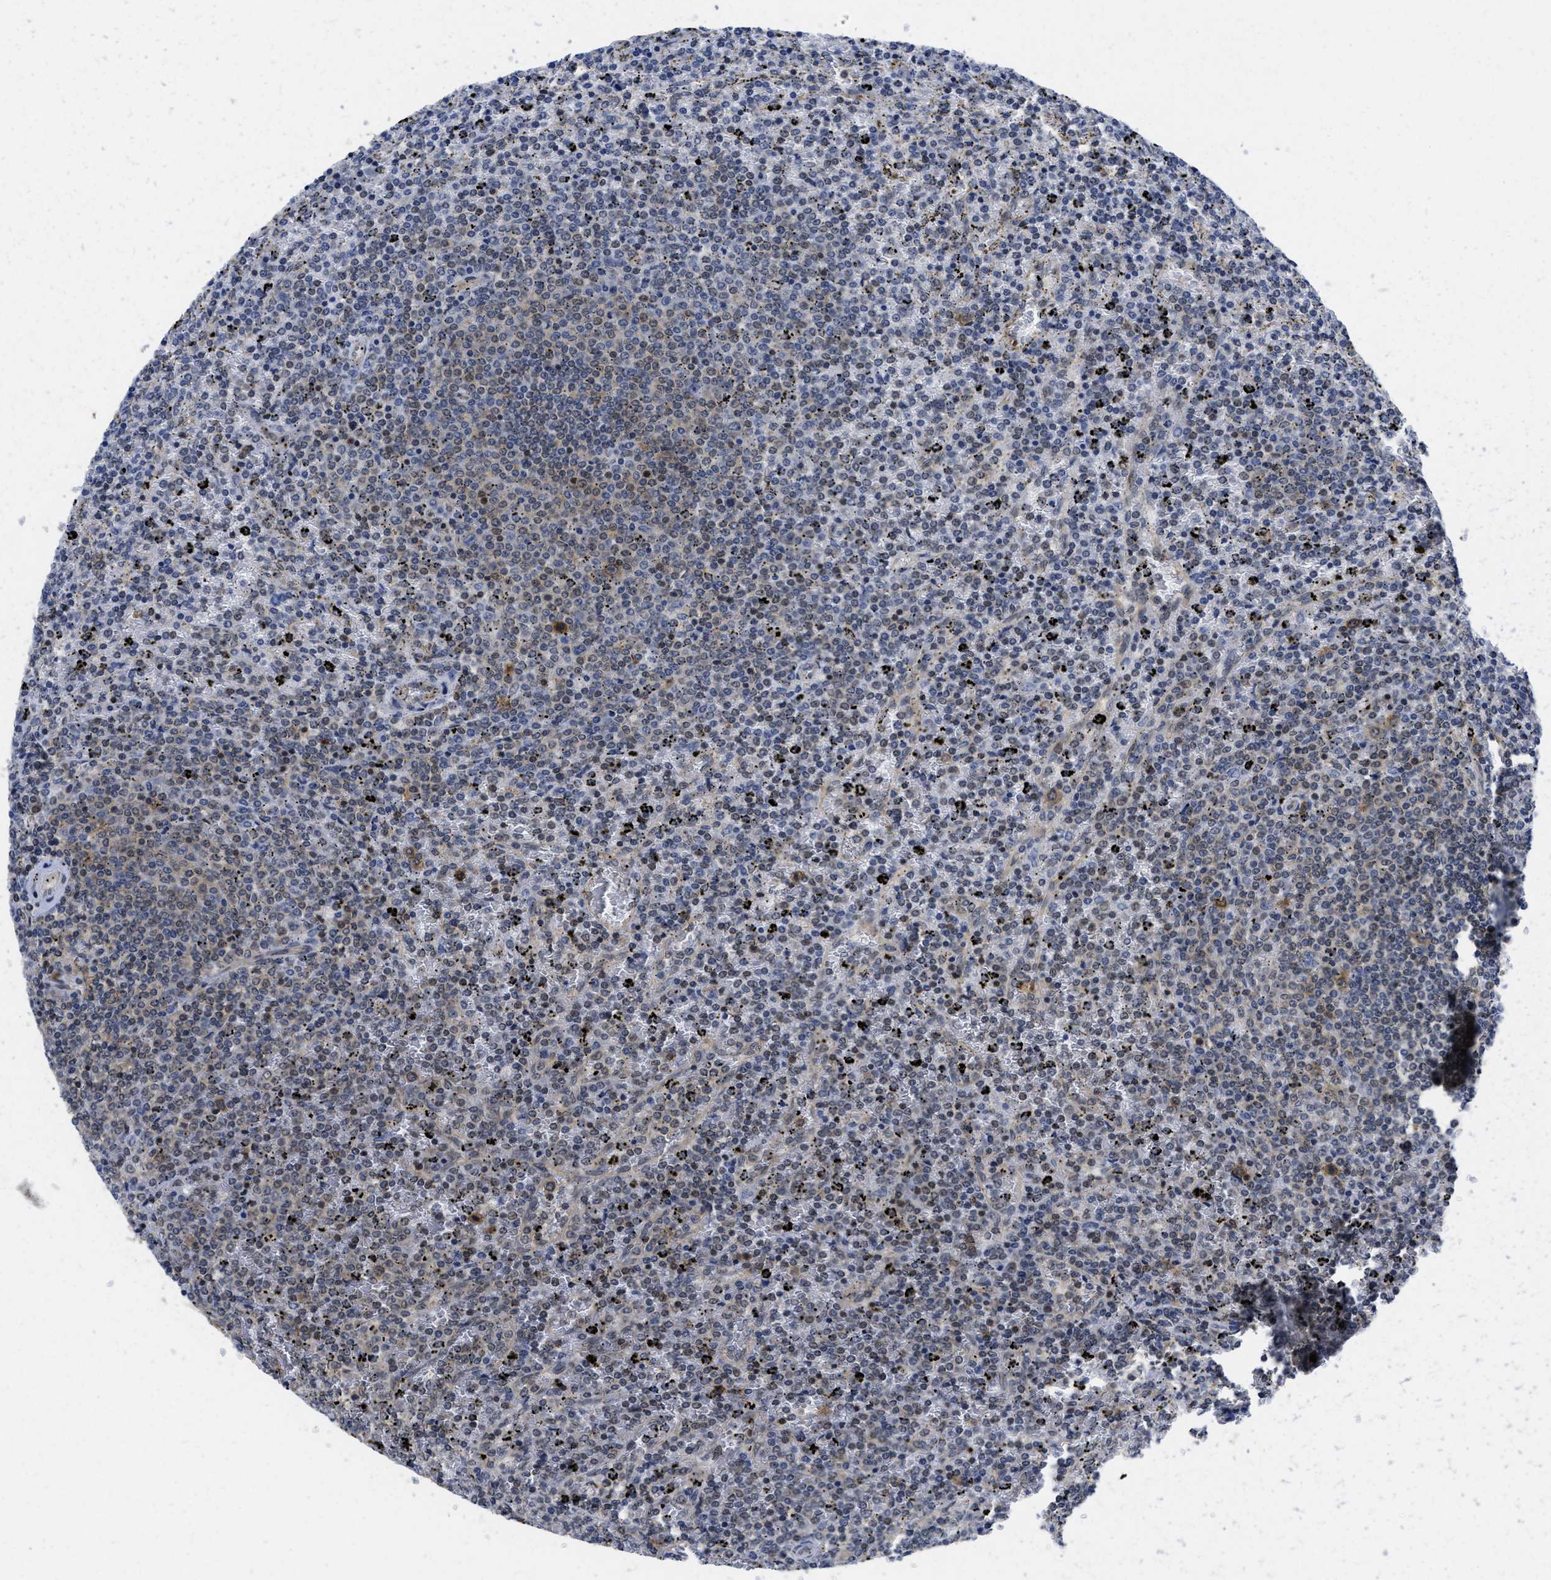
{"staining": {"intensity": "negative", "quantity": "none", "location": "none"}, "tissue": "lymphoma", "cell_type": "Tumor cells", "image_type": "cancer", "snomed": [{"axis": "morphology", "description": "Malignant lymphoma, non-Hodgkin's type, Low grade"}, {"axis": "topography", "description": "Spleen"}], "caption": "Immunohistochemistry of malignant lymphoma, non-Hodgkin's type (low-grade) reveals no positivity in tumor cells. (Stains: DAB immunohistochemistry (IHC) with hematoxylin counter stain, Microscopy: brightfield microscopy at high magnification).", "gene": "HIF1A", "patient": {"sex": "female", "age": 77}}